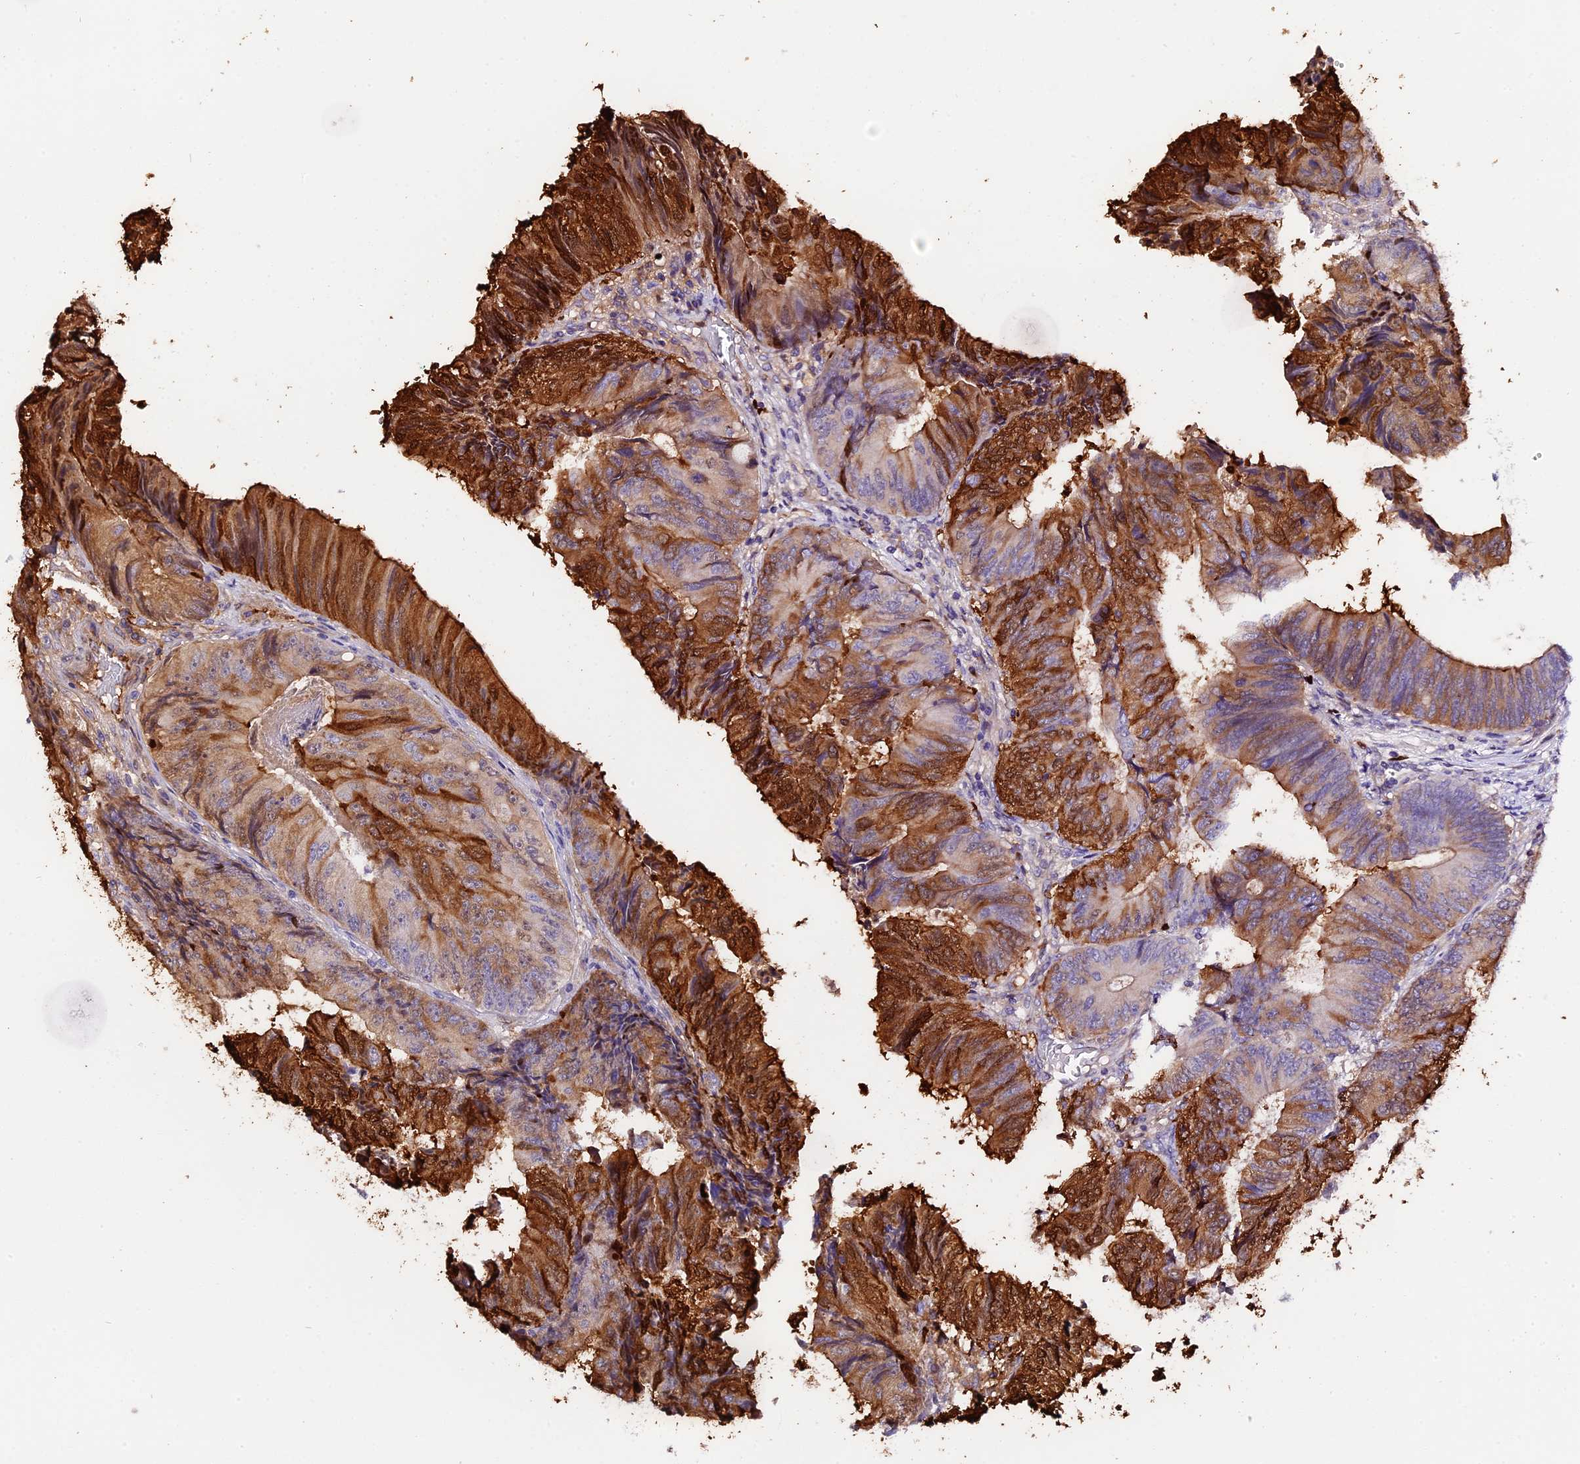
{"staining": {"intensity": "strong", "quantity": "25%-75%", "location": "cytoplasmic/membranous"}, "tissue": "colorectal cancer", "cell_type": "Tumor cells", "image_type": "cancer", "snomed": [{"axis": "morphology", "description": "Adenocarcinoma, NOS"}, {"axis": "topography", "description": "Colon"}], "caption": "Protein staining displays strong cytoplasmic/membranous staining in about 25%-75% of tumor cells in colorectal cancer (adenocarcinoma). Using DAB (brown) and hematoxylin (blue) stains, captured at high magnification using brightfield microscopy.", "gene": "MAP3K7CL", "patient": {"sex": "female", "age": 67}}